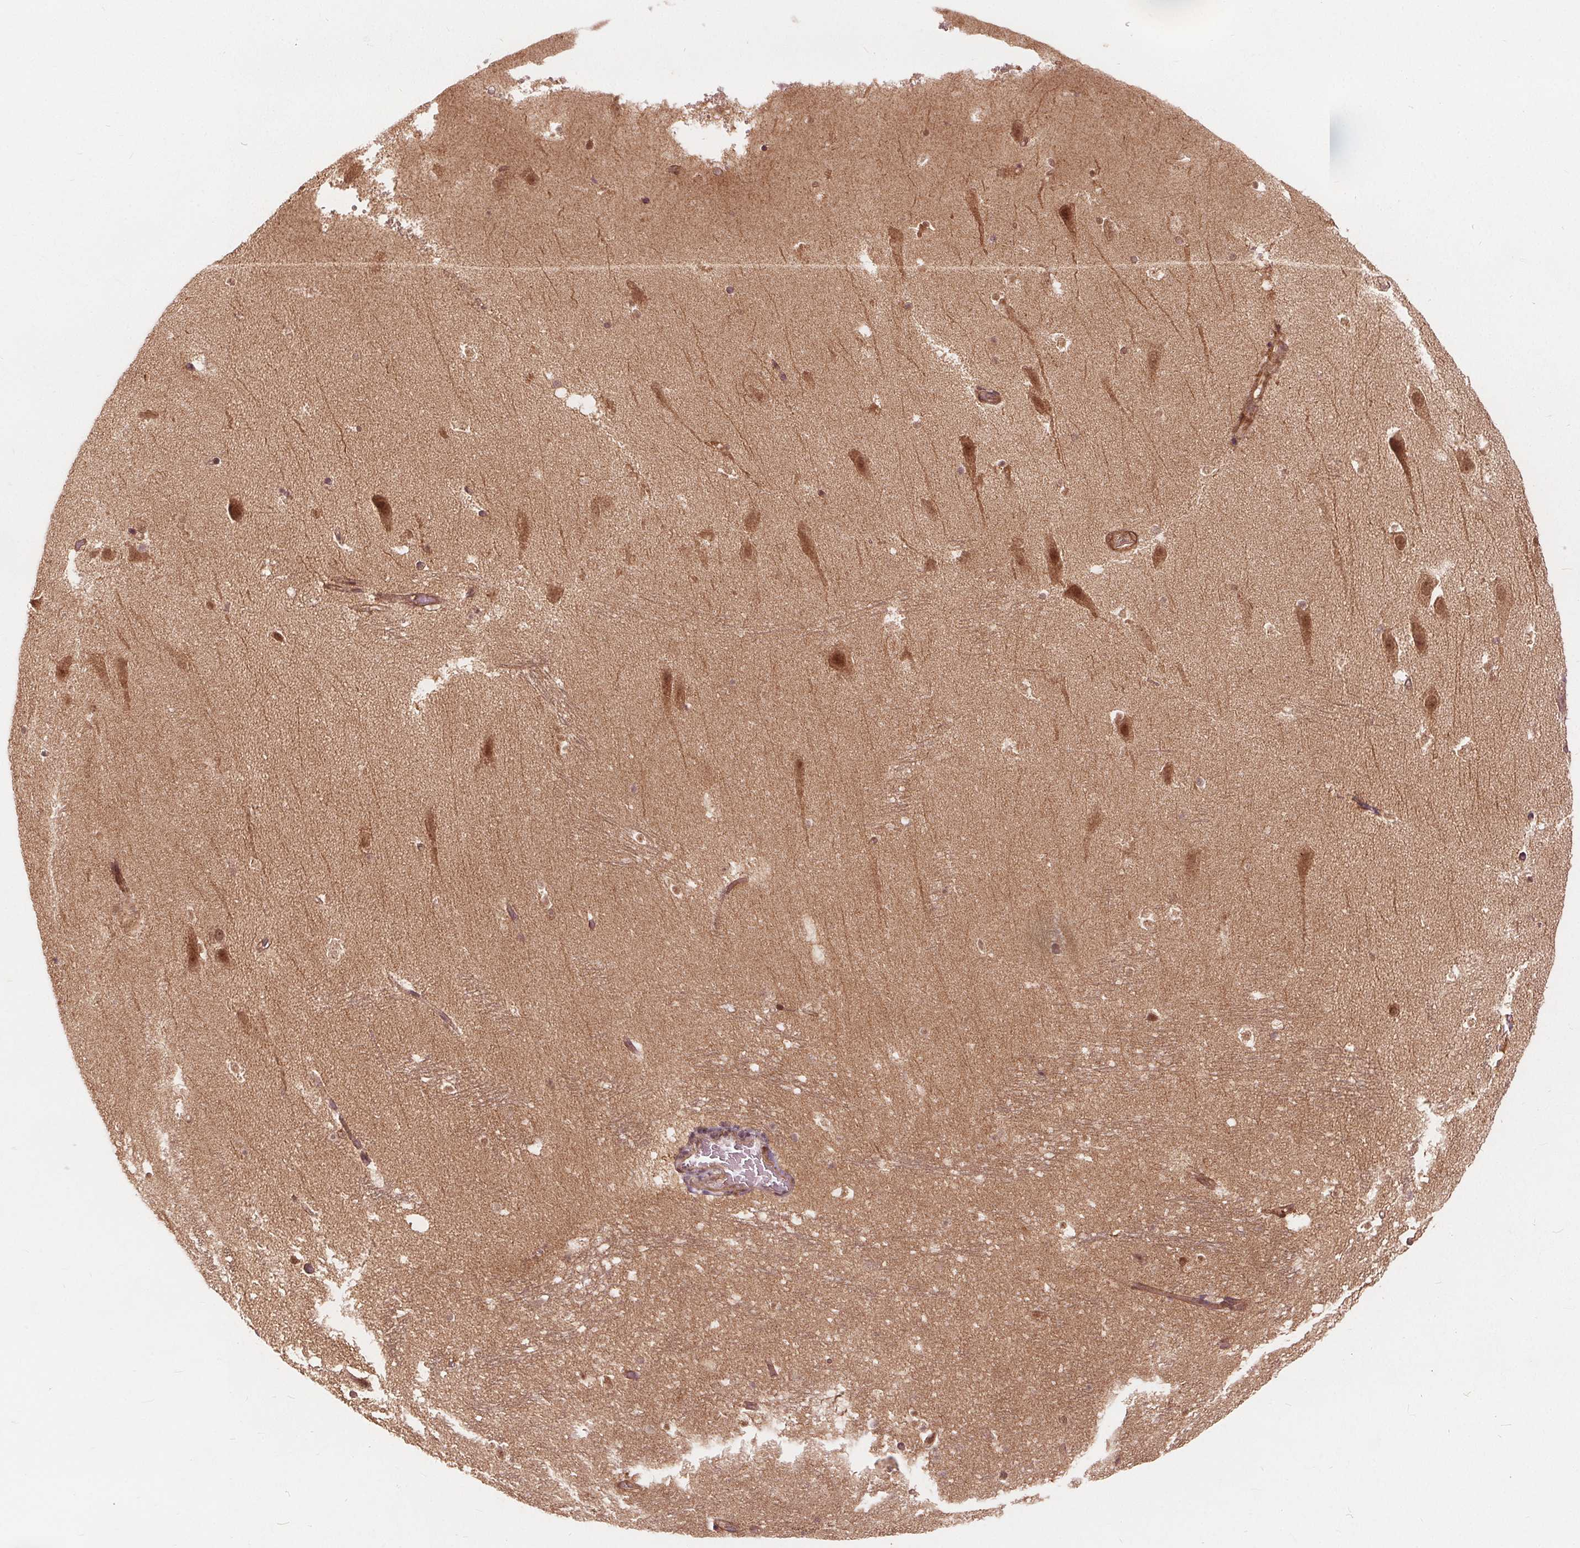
{"staining": {"intensity": "weak", "quantity": "25%-75%", "location": "cytoplasmic/membranous"}, "tissue": "hippocampus", "cell_type": "Glial cells", "image_type": "normal", "snomed": [{"axis": "morphology", "description": "Normal tissue, NOS"}, {"axis": "topography", "description": "Hippocampus"}], "caption": "DAB immunohistochemical staining of unremarkable human hippocampus demonstrates weak cytoplasmic/membranous protein positivity in about 25%-75% of glial cells. The staining was performed using DAB, with brown indicating positive protein expression. Nuclei are stained blue with hematoxylin.", "gene": "PPP1CB", "patient": {"sex": "male", "age": 26}}